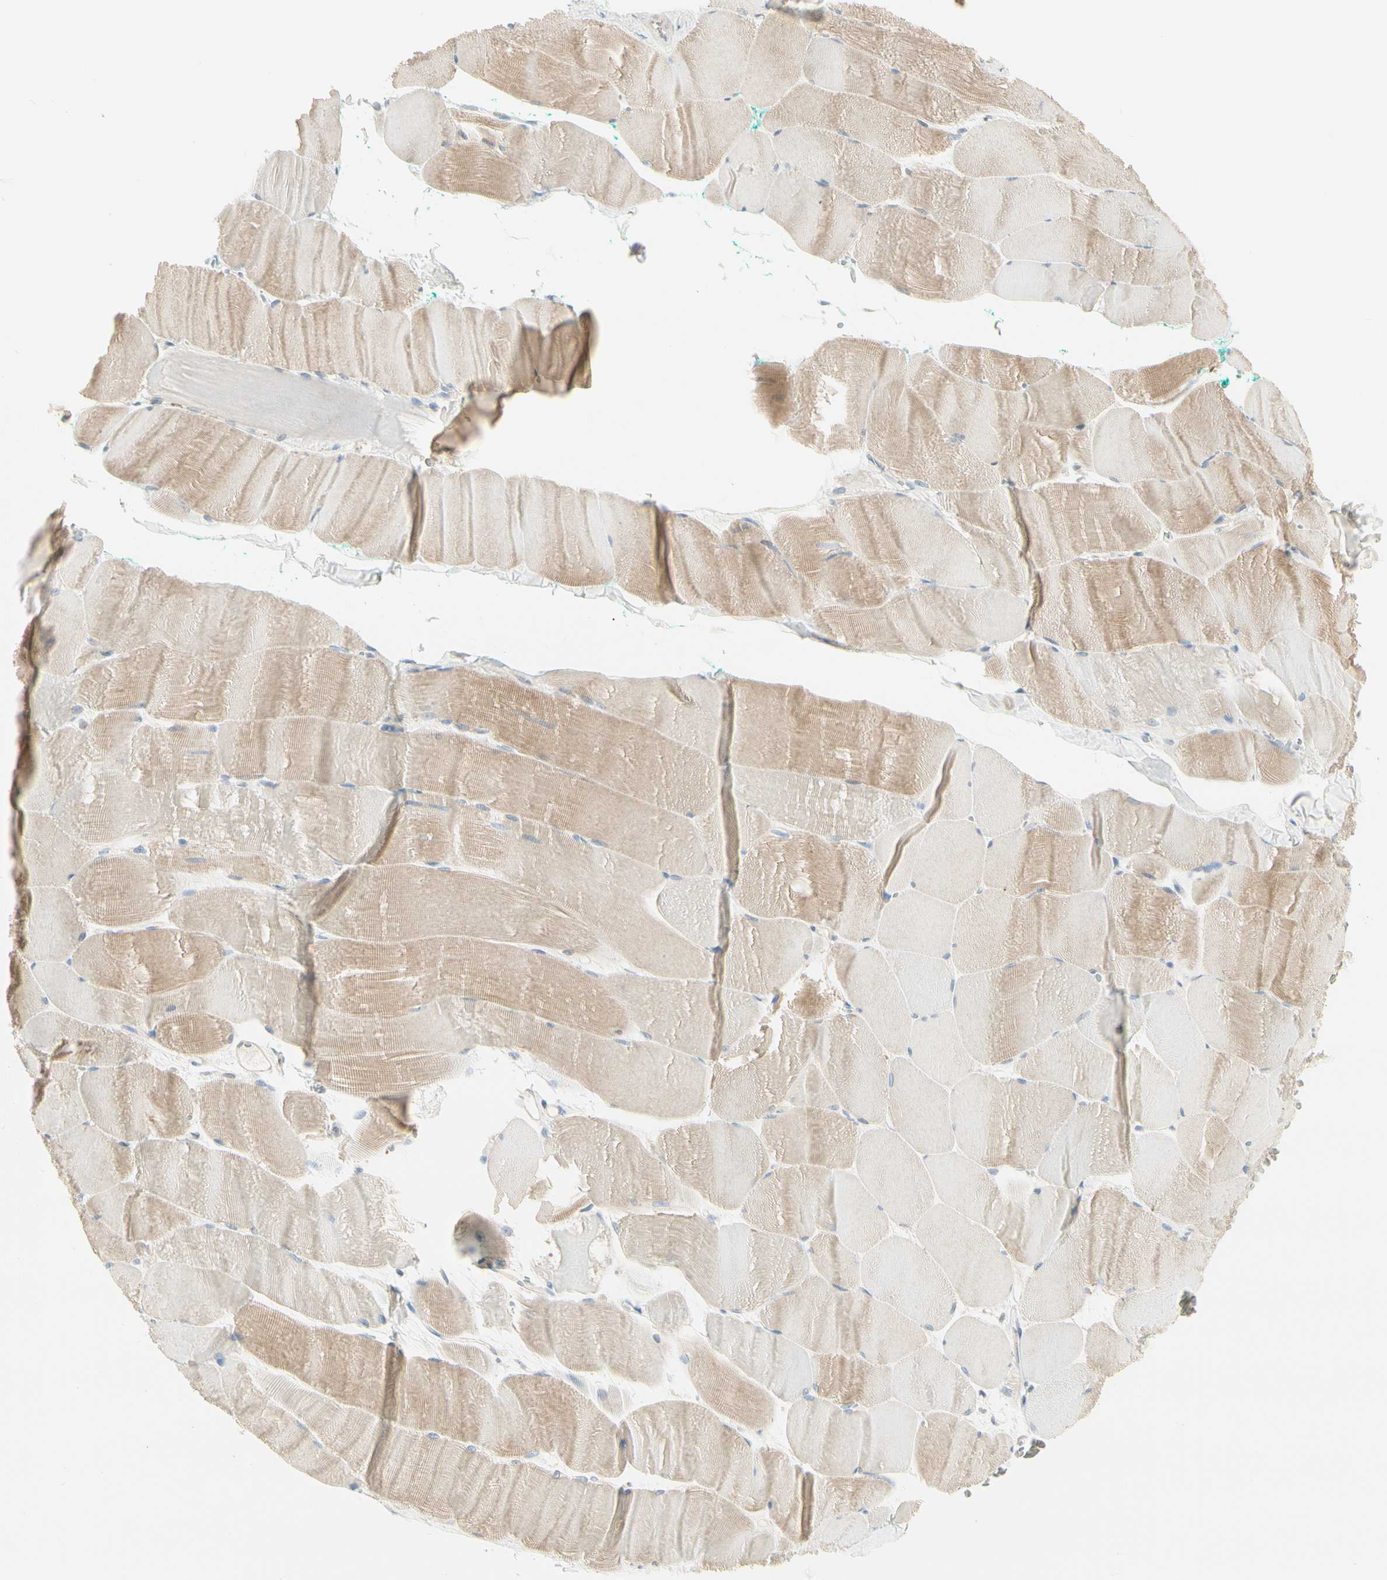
{"staining": {"intensity": "weak", "quantity": "25%-75%", "location": "cytoplasmic/membranous"}, "tissue": "skeletal muscle", "cell_type": "Myocytes", "image_type": "normal", "snomed": [{"axis": "morphology", "description": "Normal tissue, NOS"}, {"axis": "morphology", "description": "Squamous cell carcinoma, NOS"}, {"axis": "topography", "description": "Skeletal muscle"}], "caption": "Immunohistochemistry (IHC) histopathology image of unremarkable human skeletal muscle stained for a protein (brown), which demonstrates low levels of weak cytoplasmic/membranous expression in about 25%-75% of myocytes.", "gene": "ALDH18A1", "patient": {"sex": "male", "age": 51}}